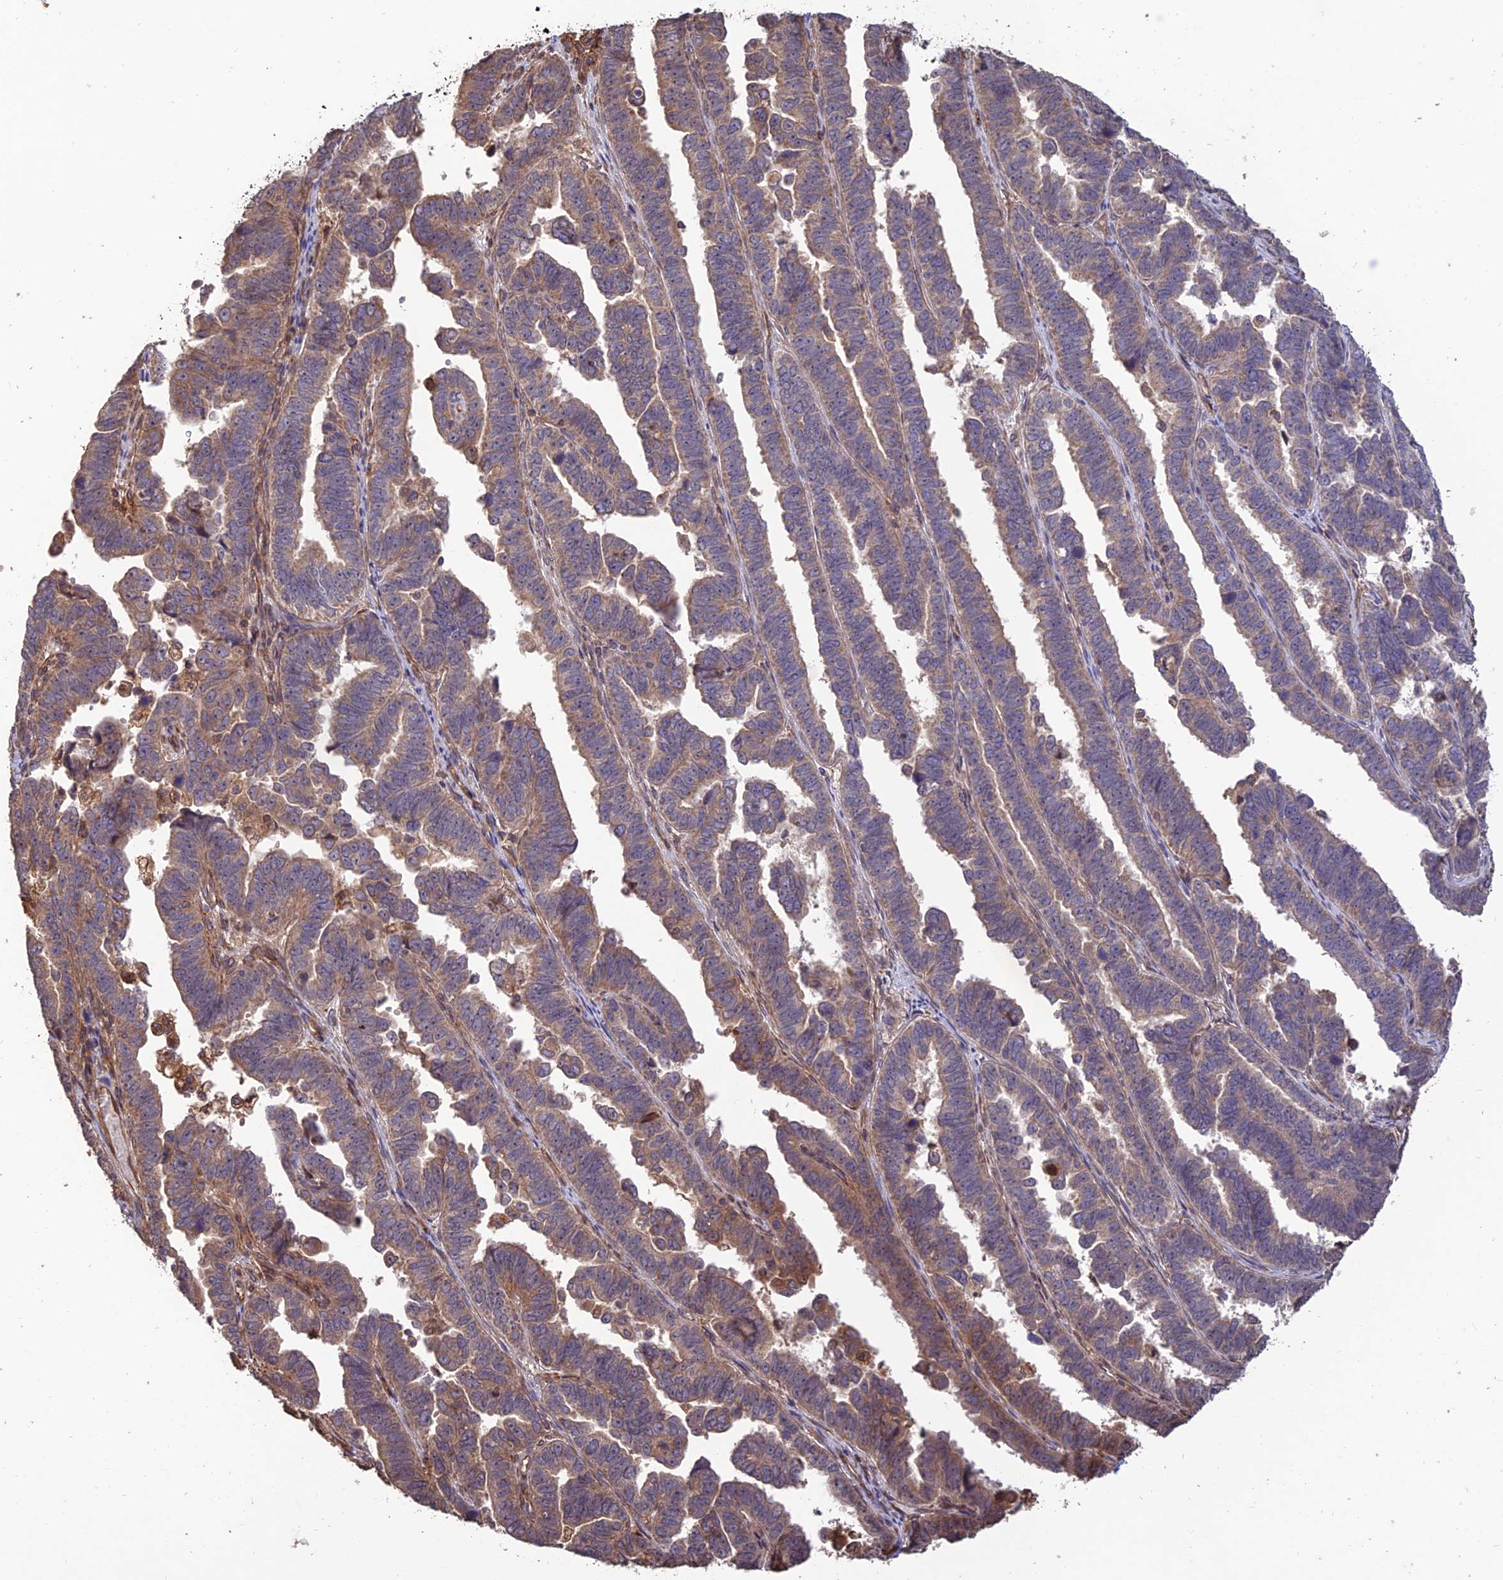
{"staining": {"intensity": "moderate", "quantity": "25%-75%", "location": "cytoplasmic/membranous"}, "tissue": "endometrial cancer", "cell_type": "Tumor cells", "image_type": "cancer", "snomed": [{"axis": "morphology", "description": "Adenocarcinoma, NOS"}, {"axis": "topography", "description": "Endometrium"}], "caption": "Protein expression analysis of human endometrial adenocarcinoma reveals moderate cytoplasmic/membranous positivity in about 25%-75% of tumor cells.", "gene": "CREBL2", "patient": {"sex": "female", "age": 75}}